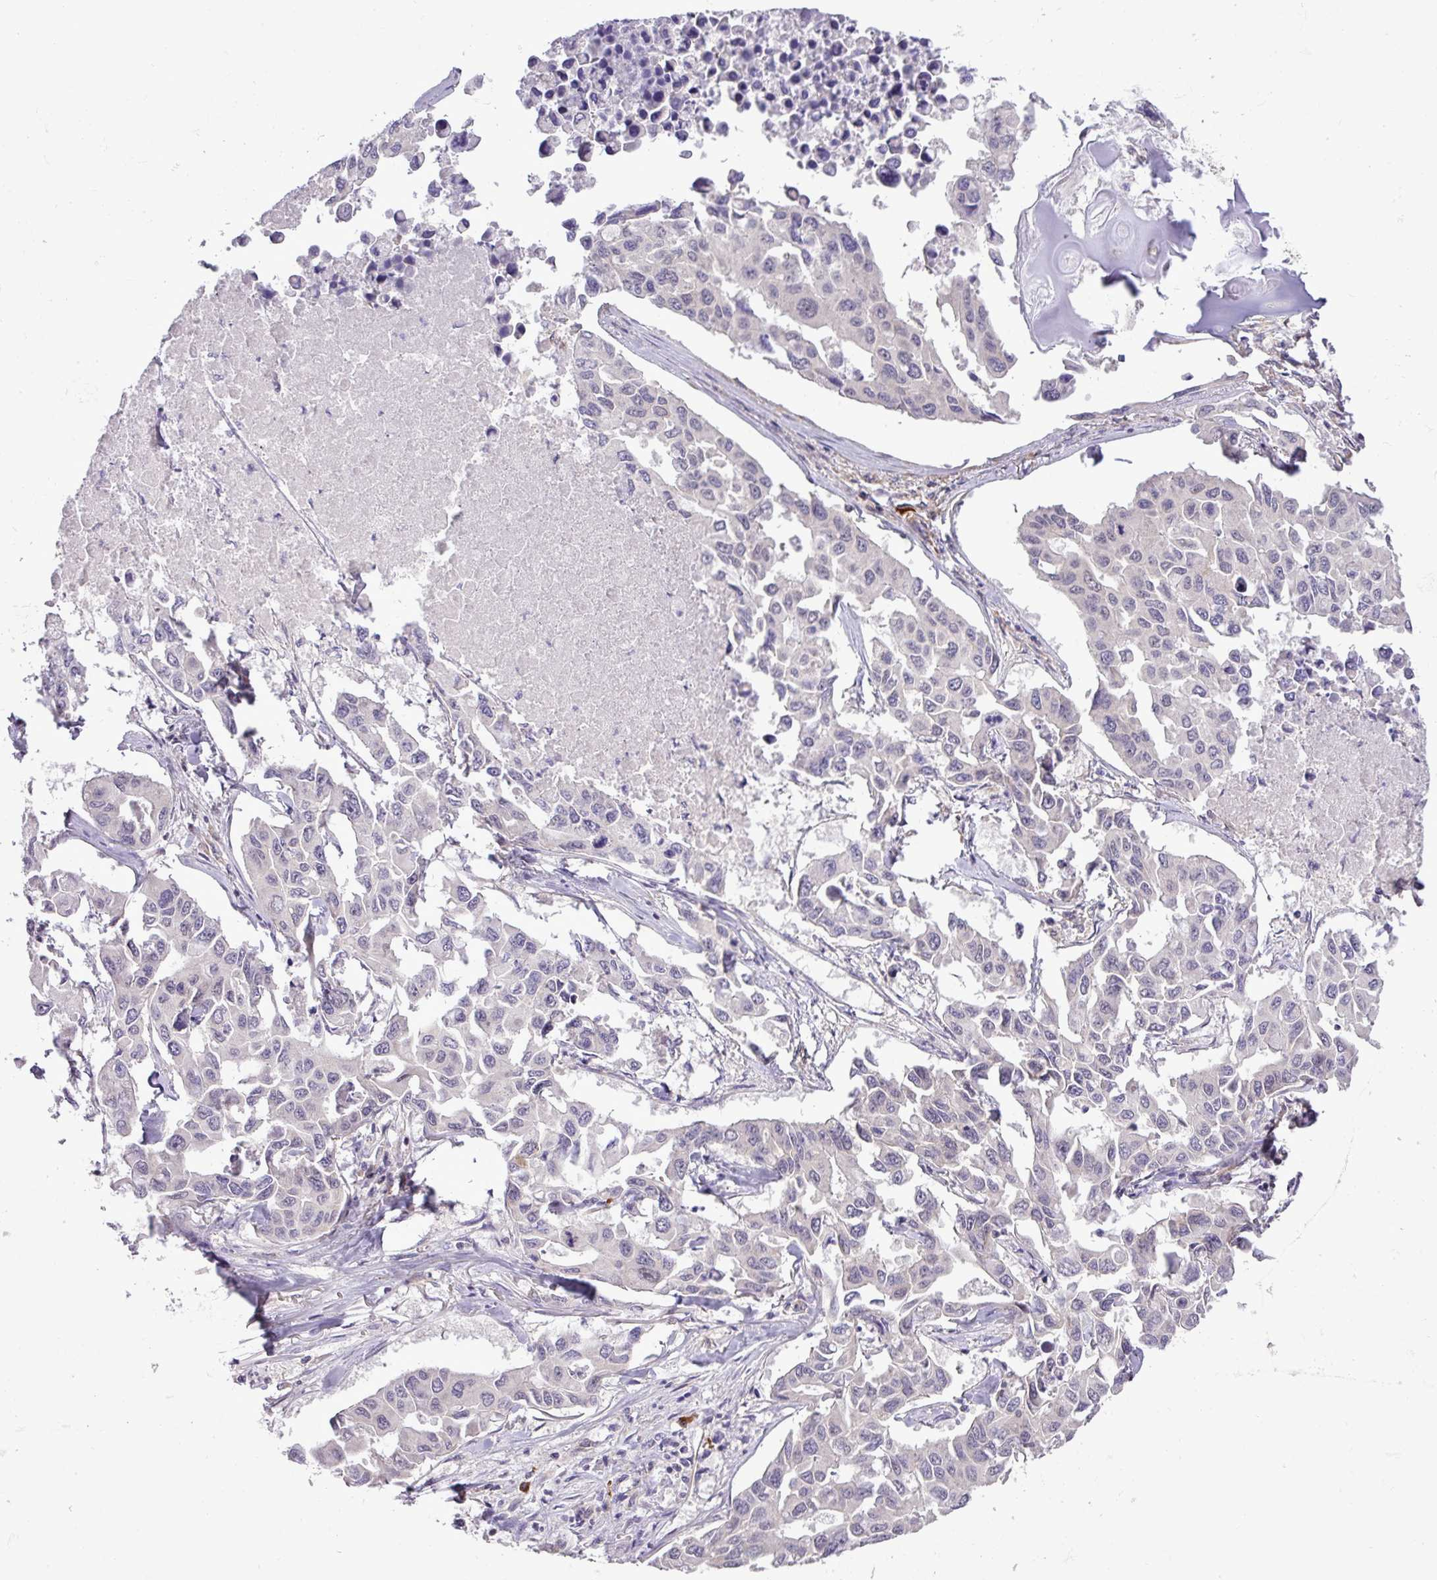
{"staining": {"intensity": "negative", "quantity": "none", "location": "none"}, "tissue": "lung cancer", "cell_type": "Tumor cells", "image_type": "cancer", "snomed": [{"axis": "morphology", "description": "Adenocarcinoma, NOS"}, {"axis": "topography", "description": "Lung"}], "caption": "Immunohistochemistry (IHC) of human lung cancer (adenocarcinoma) demonstrates no expression in tumor cells.", "gene": "FAM222B", "patient": {"sex": "male", "age": 64}}